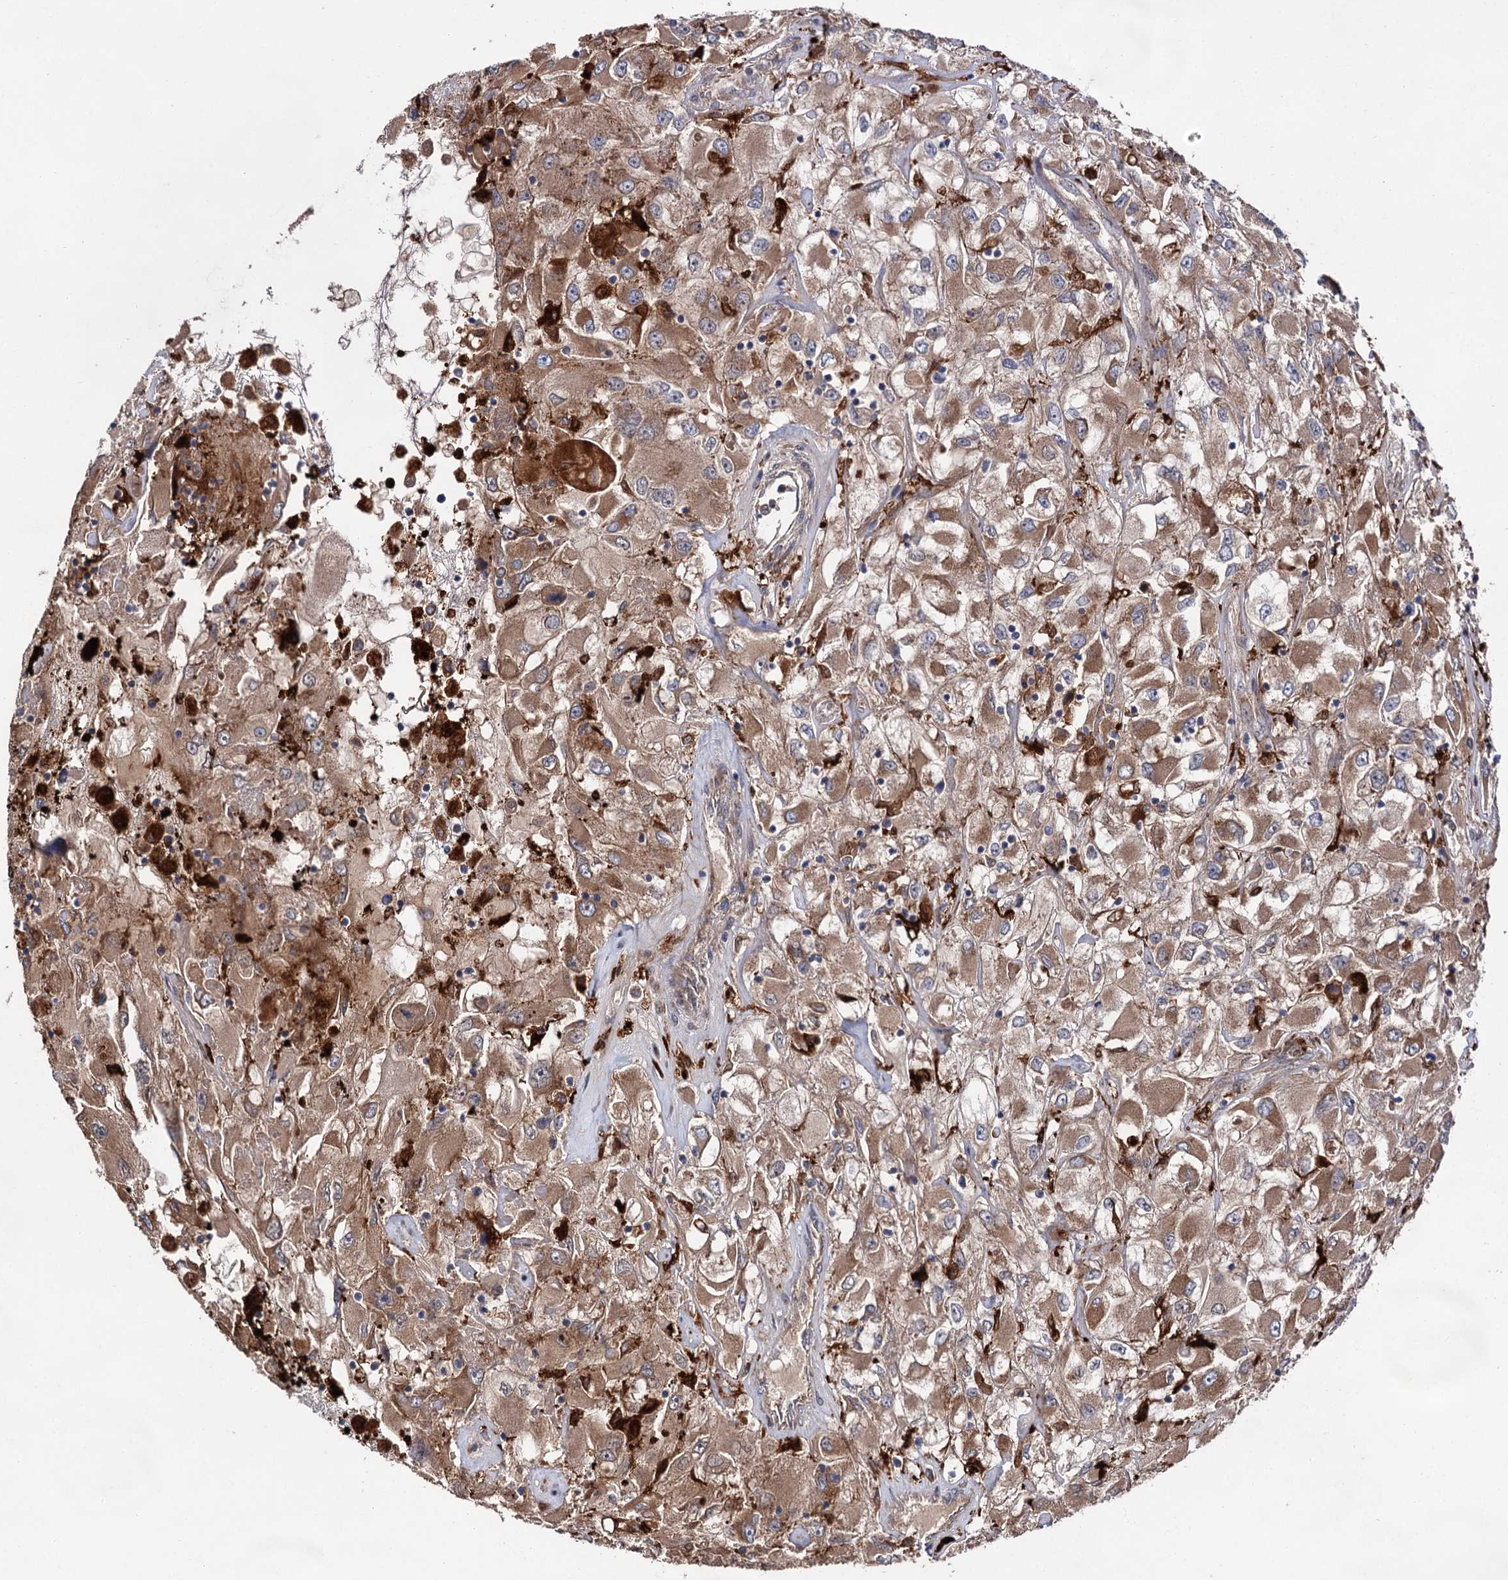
{"staining": {"intensity": "moderate", "quantity": ">75%", "location": "cytoplasmic/membranous"}, "tissue": "renal cancer", "cell_type": "Tumor cells", "image_type": "cancer", "snomed": [{"axis": "morphology", "description": "Adenocarcinoma, NOS"}, {"axis": "topography", "description": "Kidney"}], "caption": "Moderate cytoplasmic/membranous protein positivity is appreciated in approximately >75% of tumor cells in renal adenocarcinoma.", "gene": "NAA25", "patient": {"sex": "female", "age": 52}}